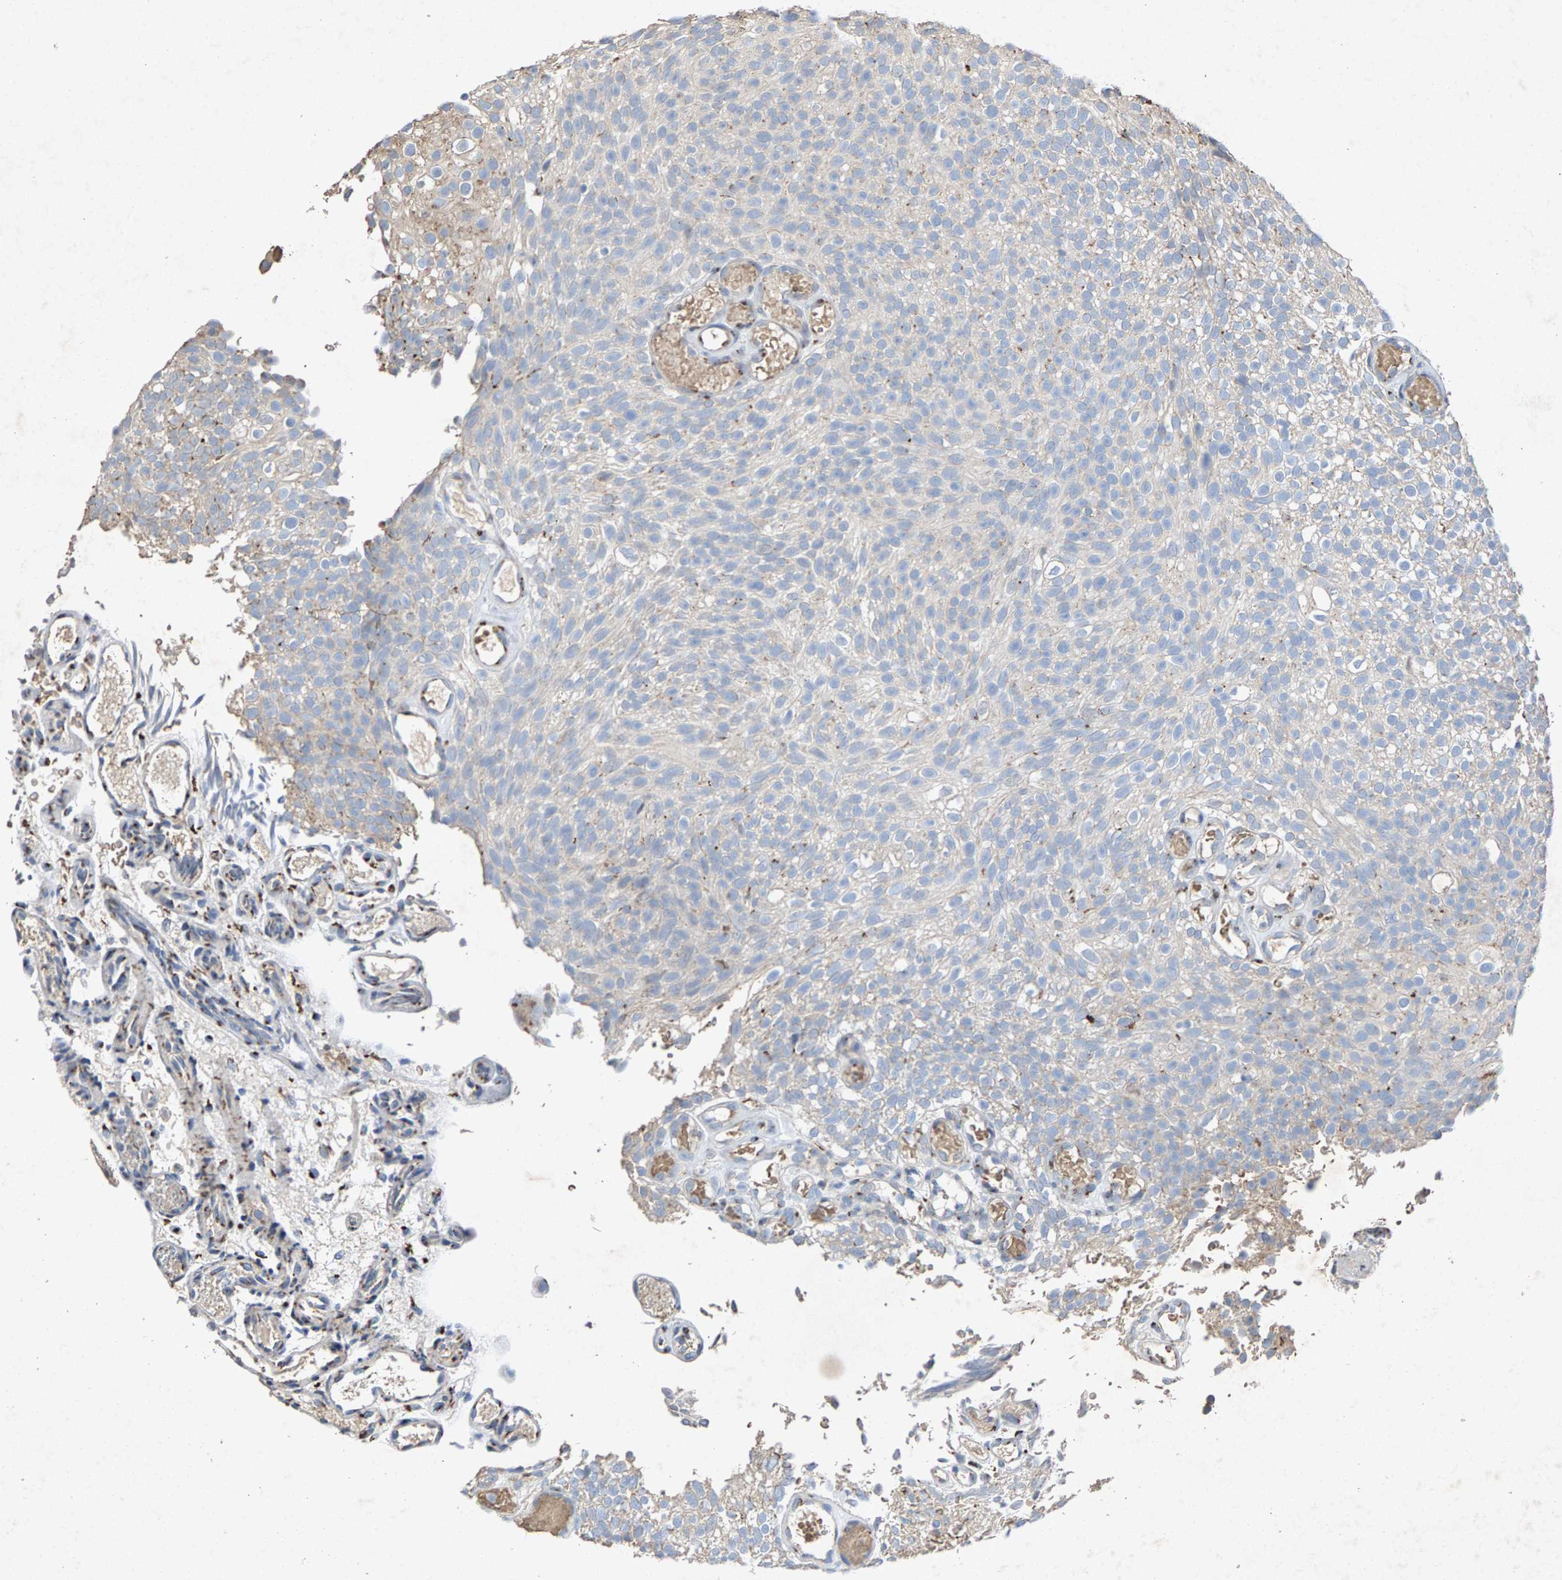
{"staining": {"intensity": "weak", "quantity": "<25%", "location": "cytoplasmic/membranous"}, "tissue": "urothelial cancer", "cell_type": "Tumor cells", "image_type": "cancer", "snomed": [{"axis": "morphology", "description": "Urothelial carcinoma, Low grade"}, {"axis": "topography", "description": "Urinary bladder"}], "caption": "The histopathology image shows no staining of tumor cells in low-grade urothelial carcinoma.", "gene": "MAN2A1", "patient": {"sex": "male", "age": 78}}